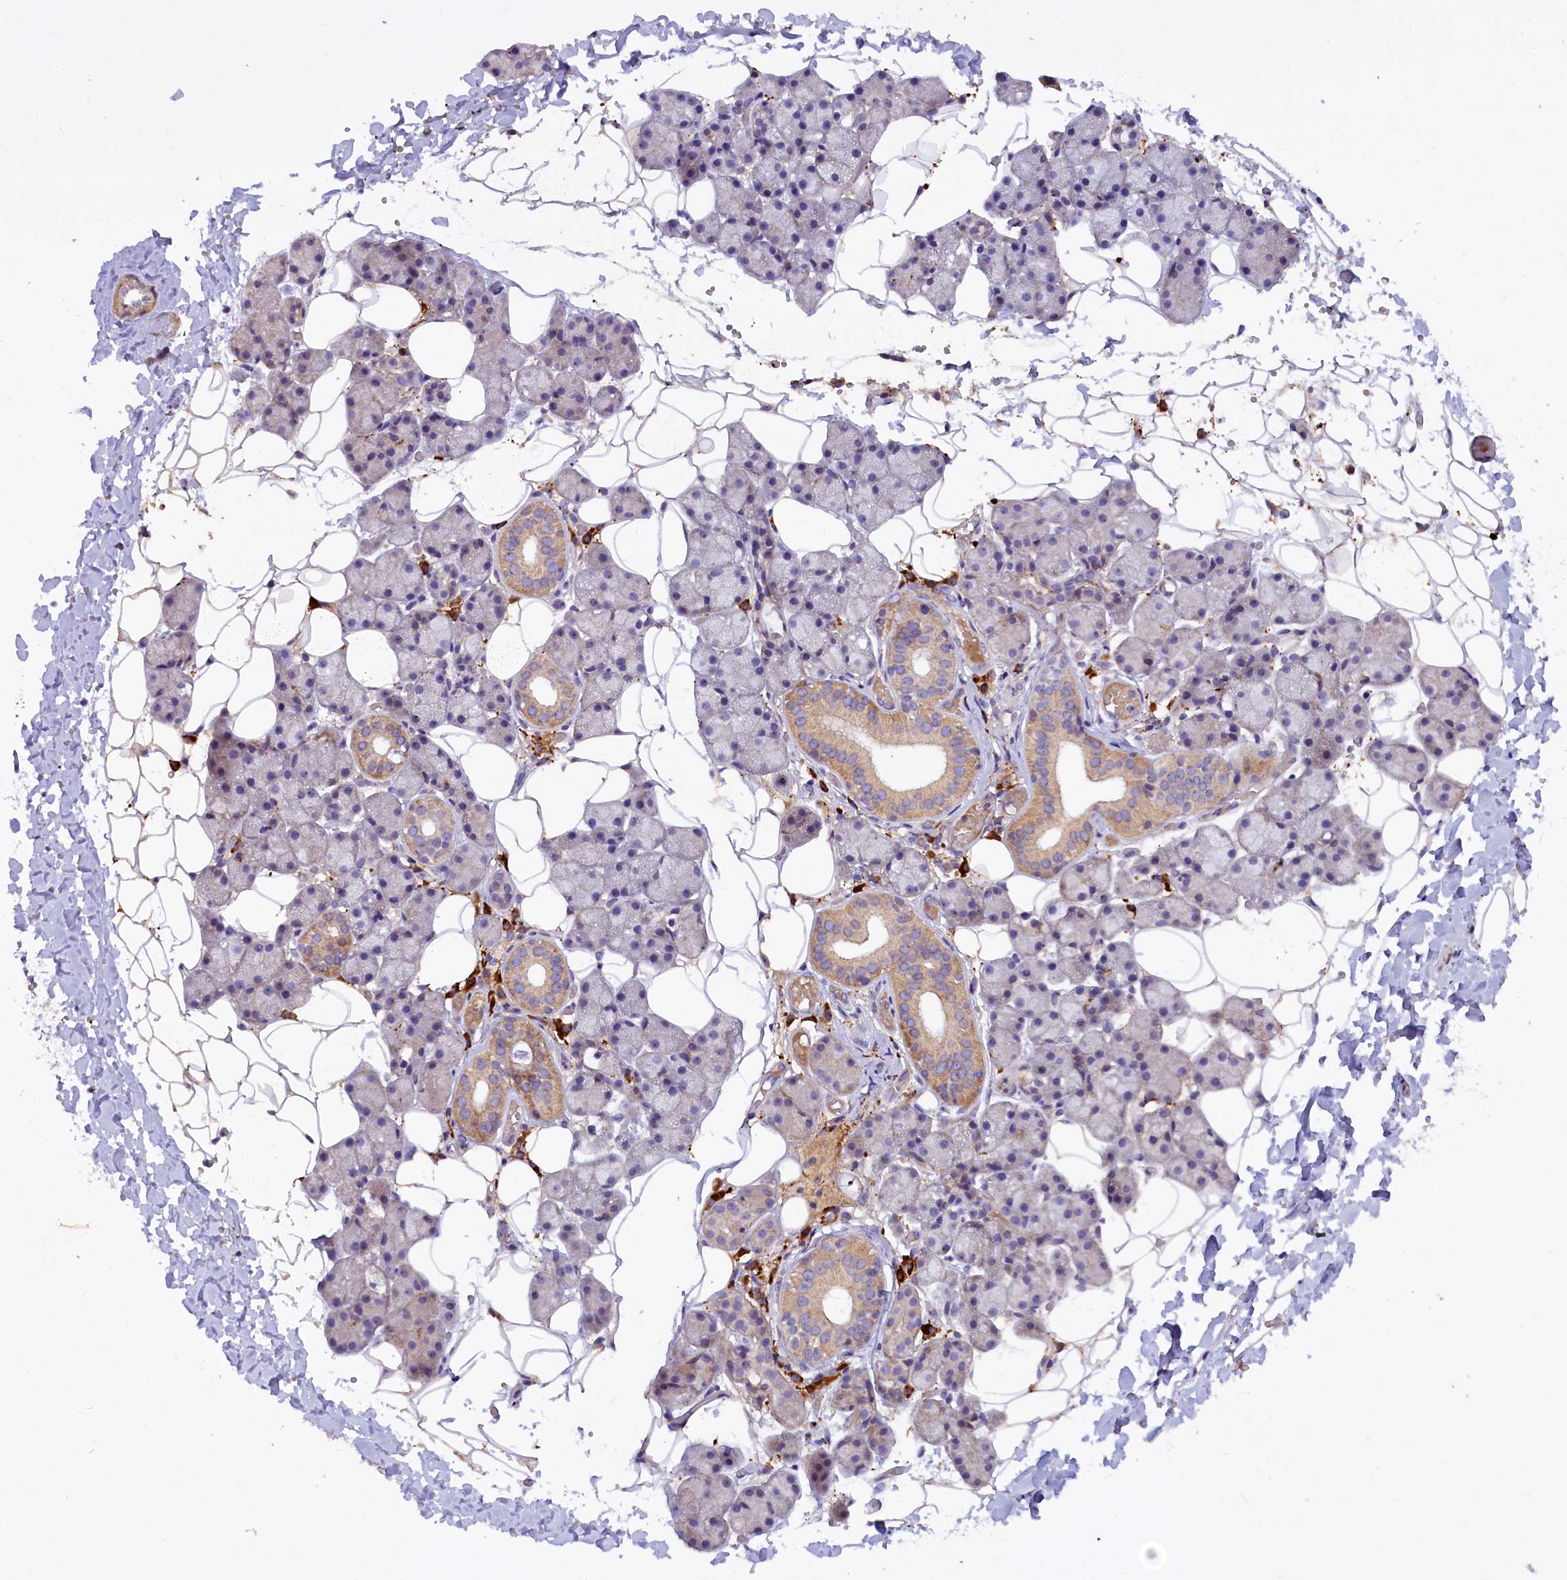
{"staining": {"intensity": "moderate", "quantity": "25%-75%", "location": "cytoplasmic/membranous"}, "tissue": "salivary gland", "cell_type": "Glandular cells", "image_type": "normal", "snomed": [{"axis": "morphology", "description": "Normal tissue, NOS"}, {"axis": "topography", "description": "Salivary gland"}], "caption": "Glandular cells display moderate cytoplasmic/membranous staining in approximately 25%-75% of cells in unremarkable salivary gland.", "gene": "FRY", "patient": {"sex": "female", "age": 33}}